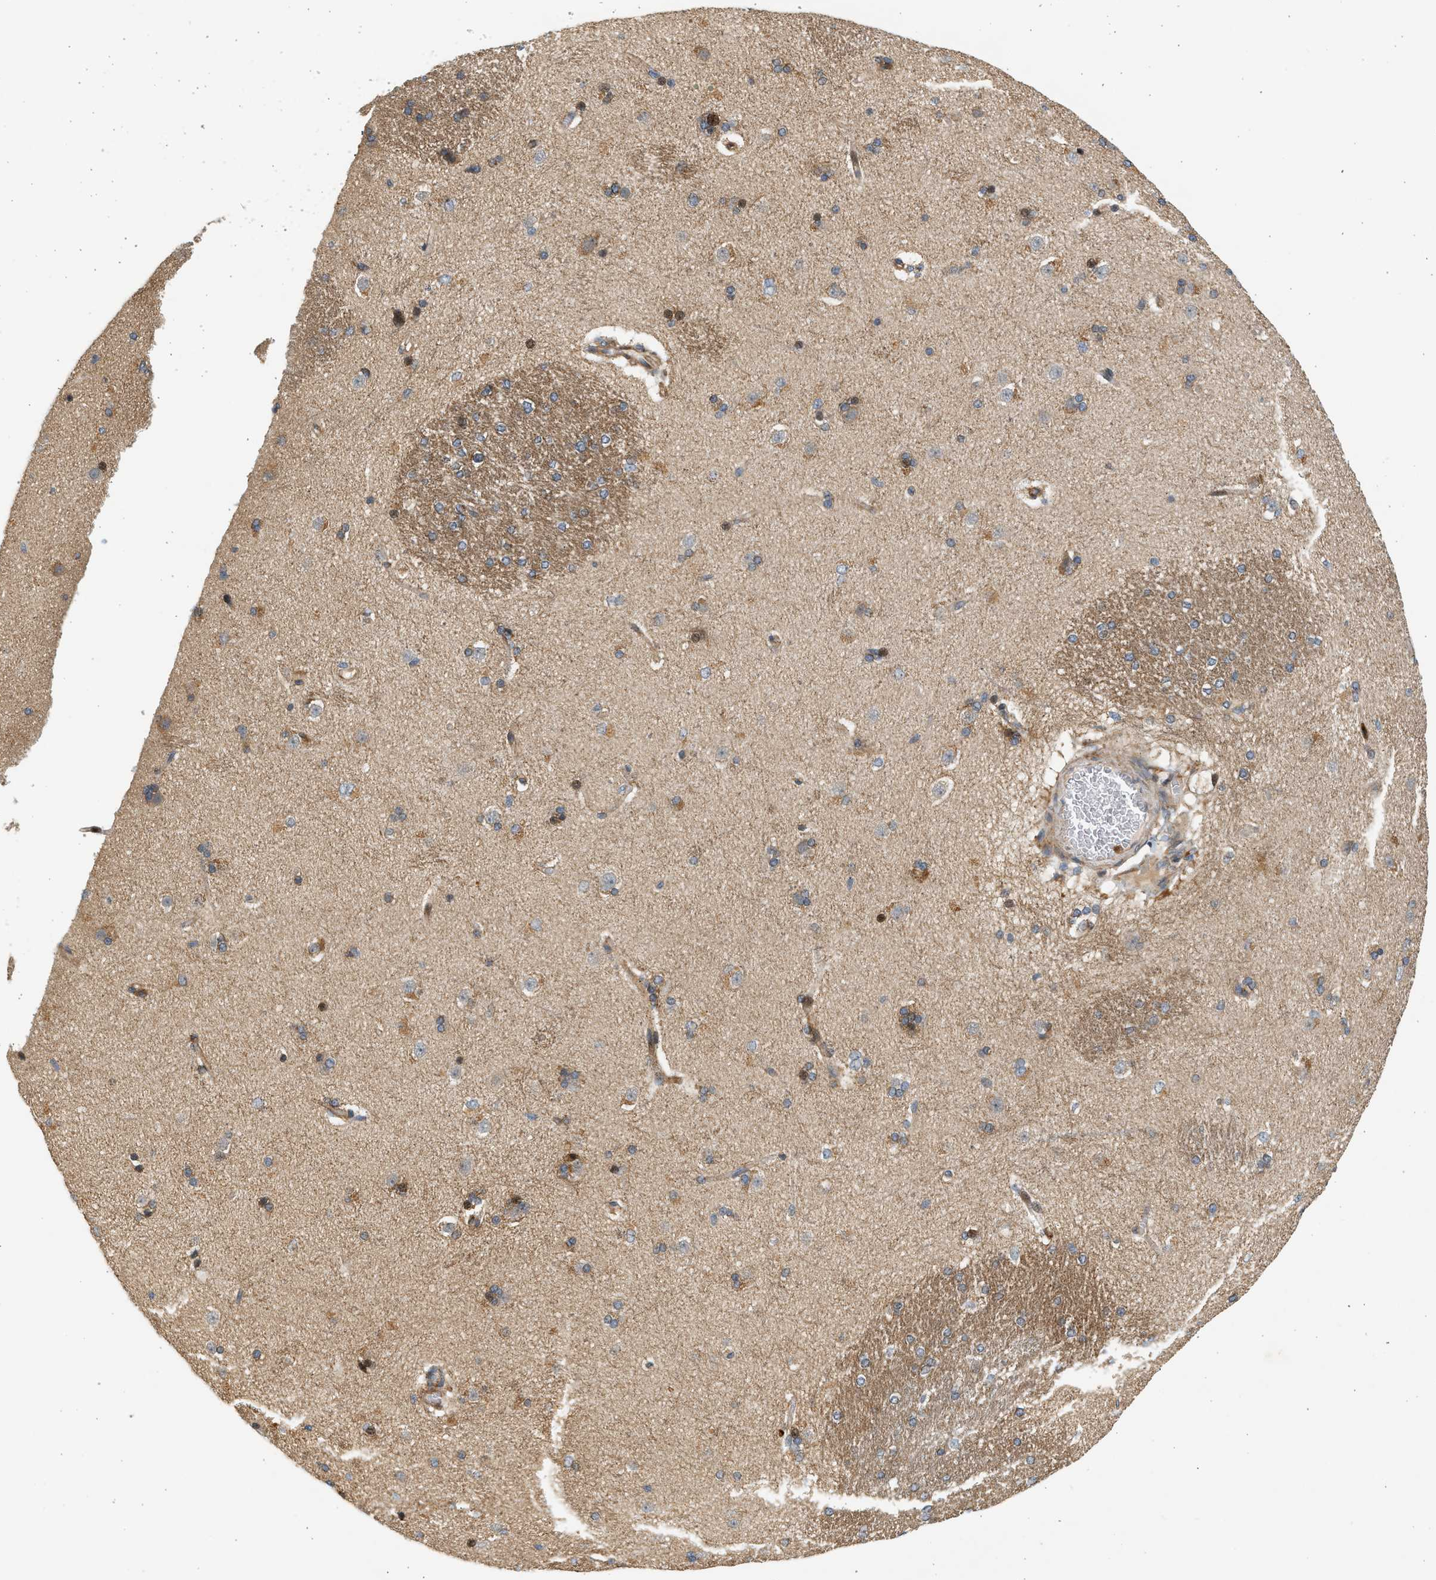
{"staining": {"intensity": "weak", "quantity": "<25%", "location": "cytoplasmic/membranous"}, "tissue": "caudate", "cell_type": "Glial cells", "image_type": "normal", "snomed": [{"axis": "morphology", "description": "Normal tissue, NOS"}, {"axis": "topography", "description": "Lateral ventricle wall"}], "caption": "Protein analysis of normal caudate displays no significant staining in glial cells.", "gene": "NRSN2", "patient": {"sex": "female", "age": 19}}